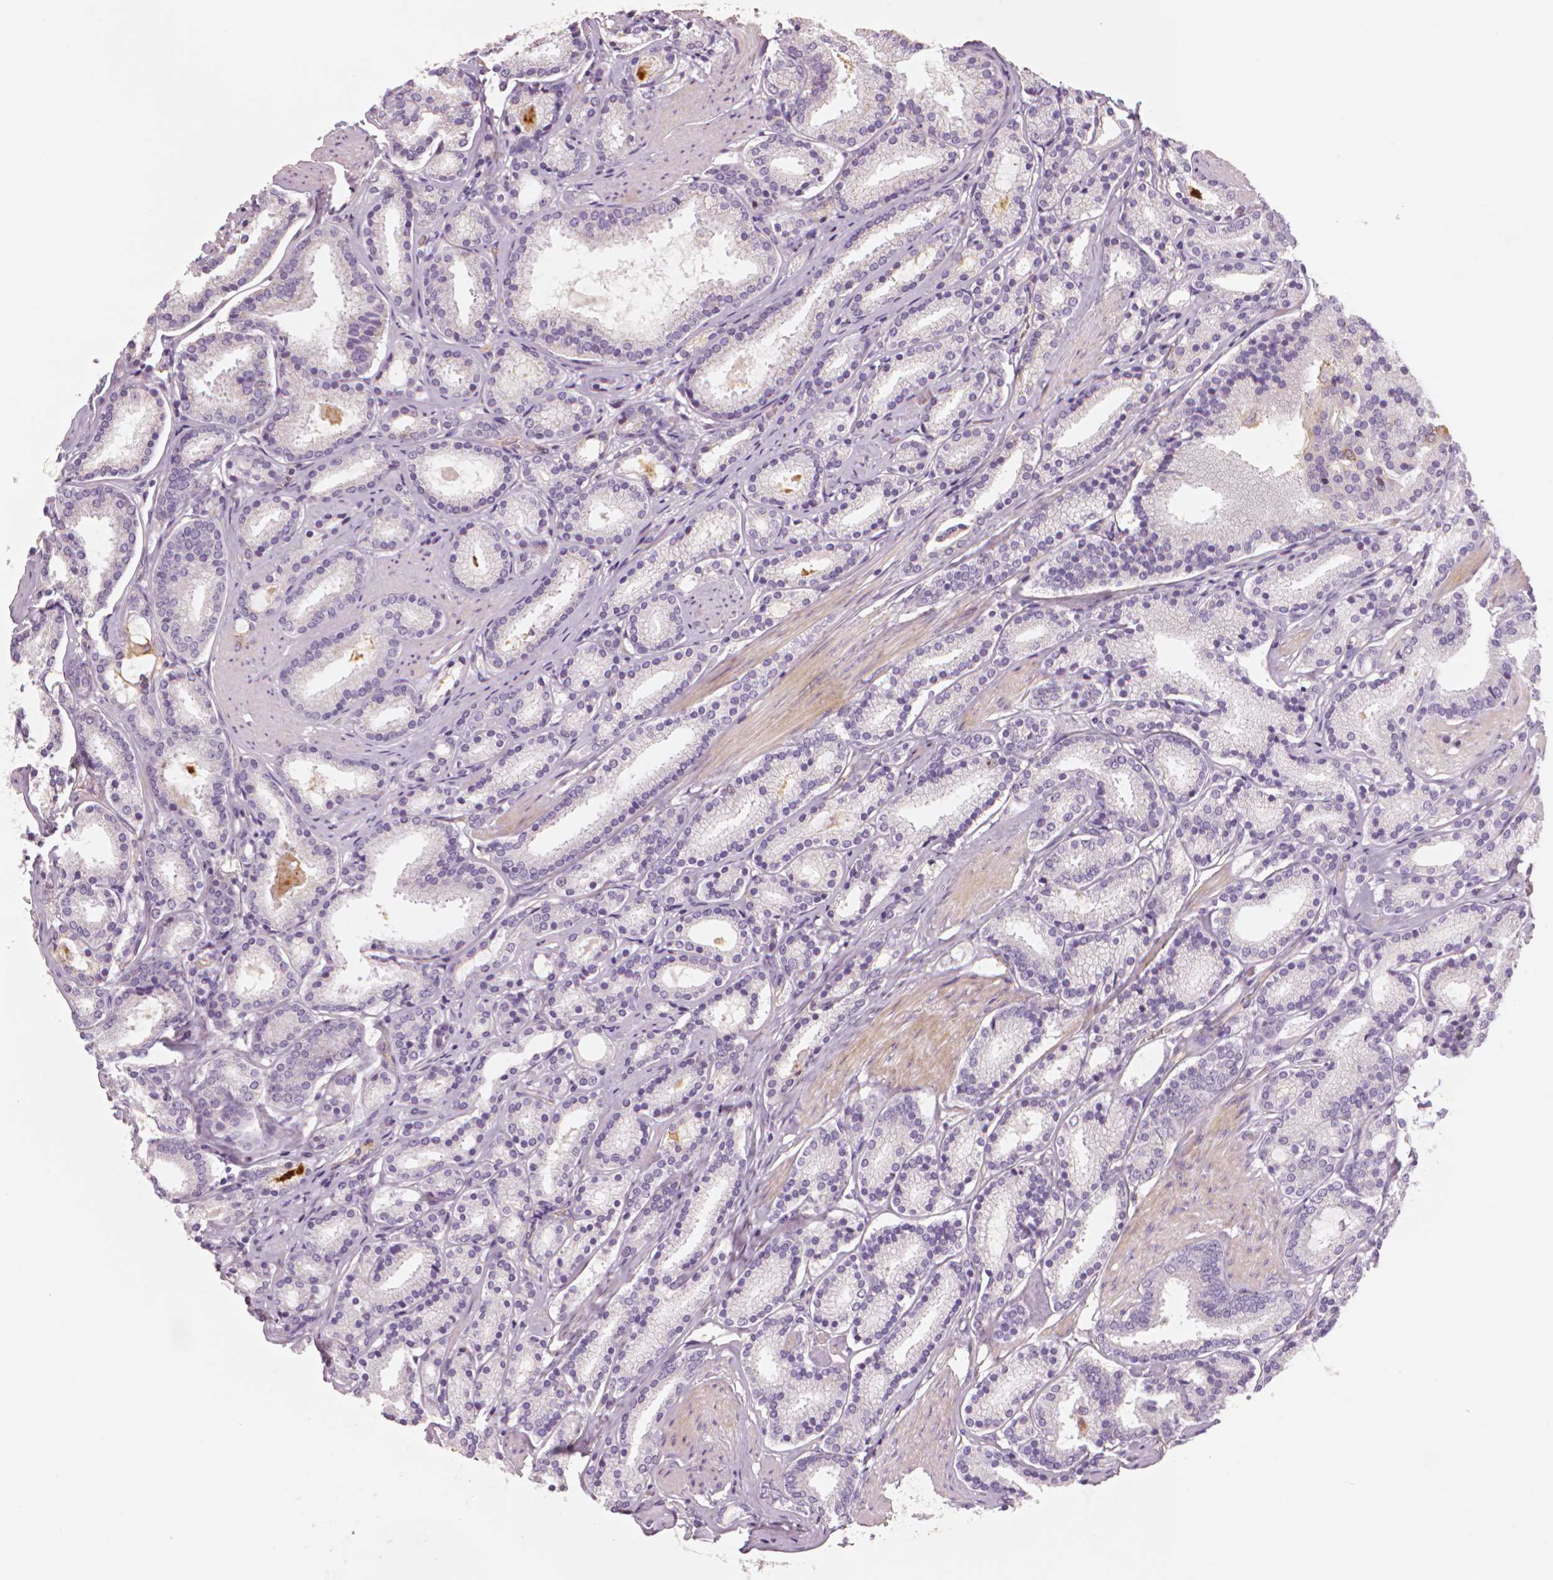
{"staining": {"intensity": "negative", "quantity": "none", "location": "none"}, "tissue": "prostate cancer", "cell_type": "Tumor cells", "image_type": "cancer", "snomed": [{"axis": "morphology", "description": "Adenocarcinoma, High grade"}, {"axis": "topography", "description": "Prostate"}], "caption": "Tumor cells are negative for protein expression in human prostate high-grade adenocarcinoma. (DAB (3,3'-diaminobenzidine) IHC visualized using brightfield microscopy, high magnification).", "gene": "MKI67", "patient": {"sex": "male", "age": 63}}